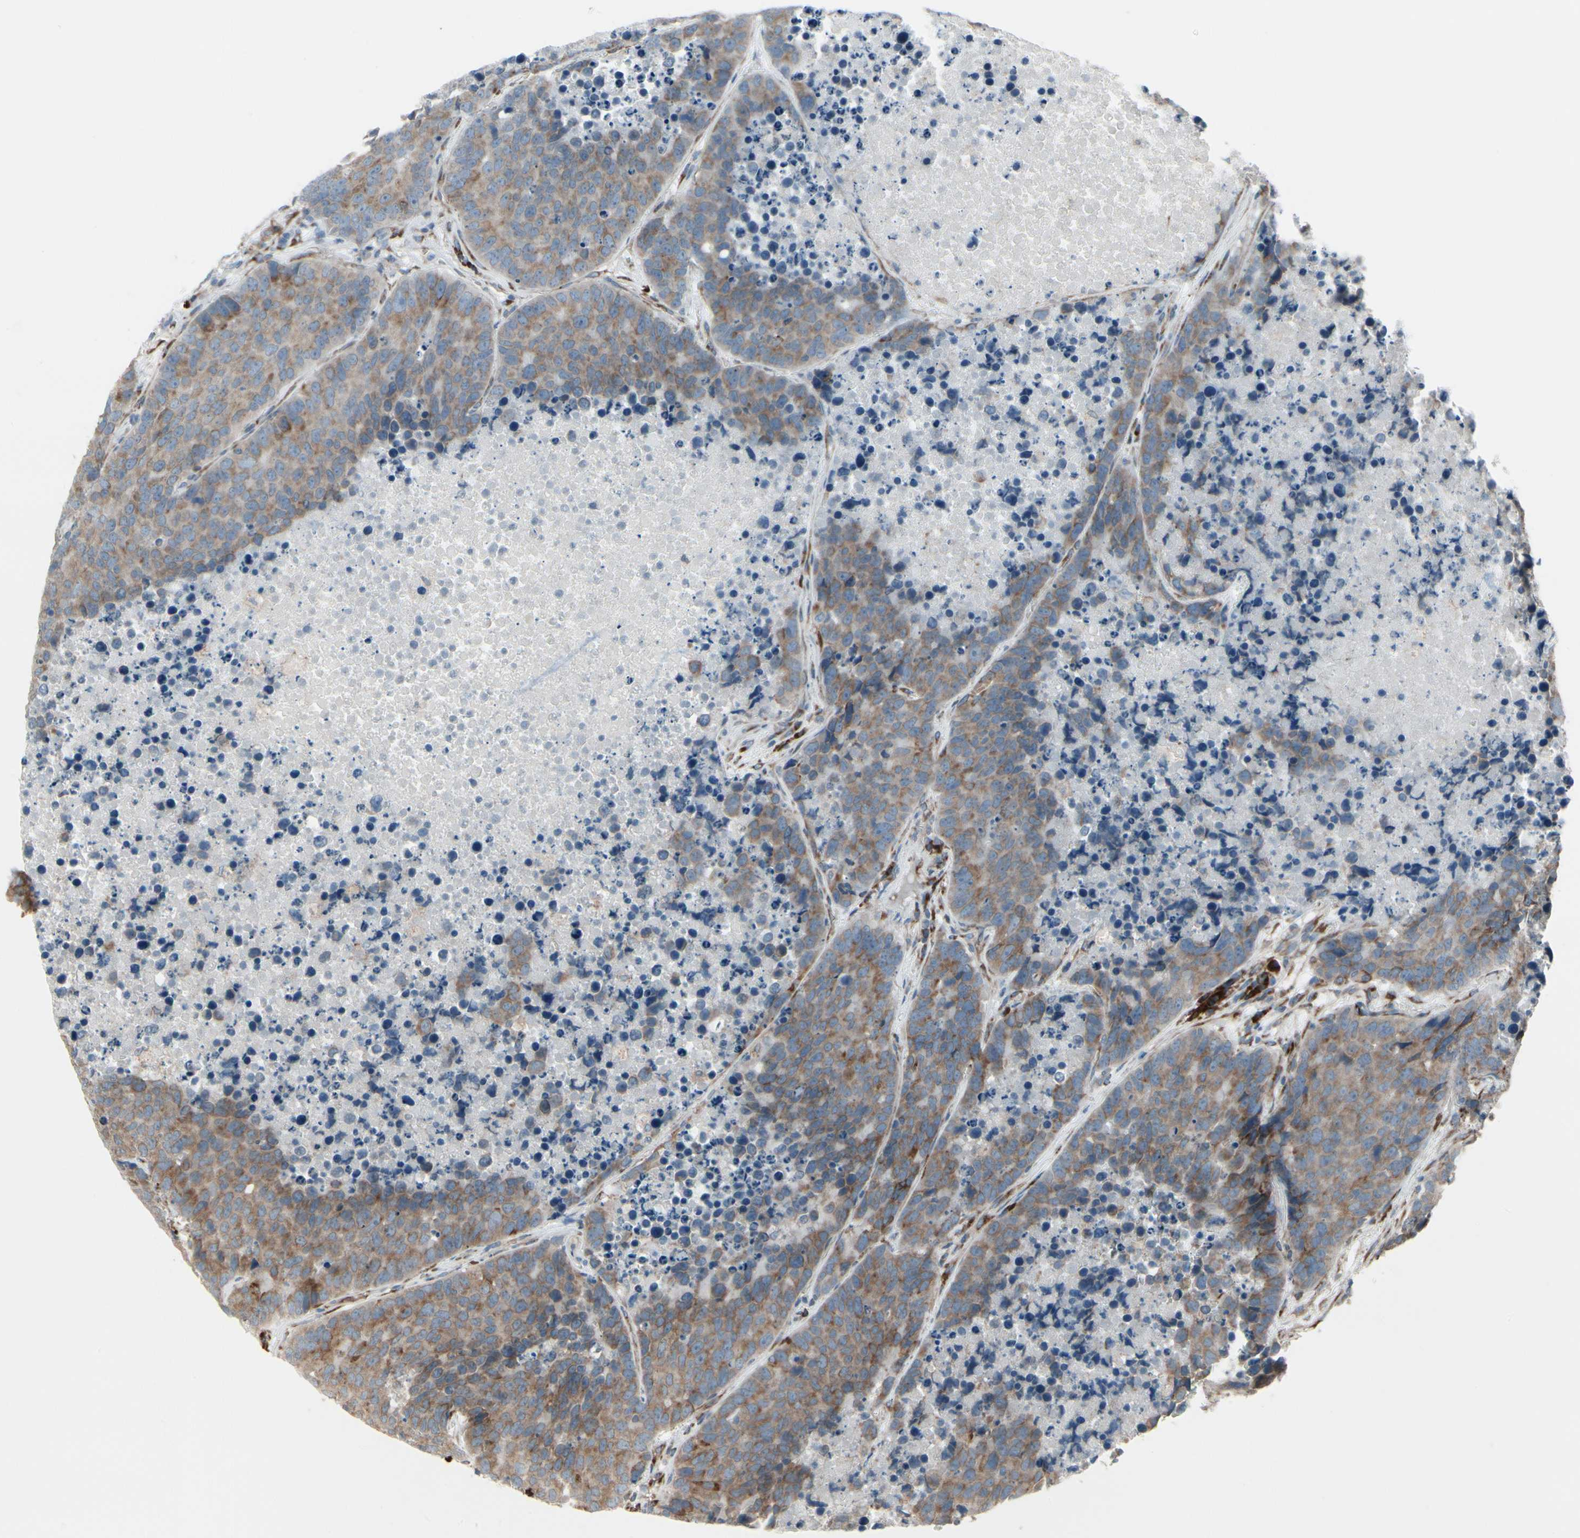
{"staining": {"intensity": "weak", "quantity": ">75%", "location": "cytoplasmic/membranous"}, "tissue": "carcinoid", "cell_type": "Tumor cells", "image_type": "cancer", "snomed": [{"axis": "morphology", "description": "Carcinoid, malignant, NOS"}, {"axis": "topography", "description": "Lung"}], "caption": "Protein analysis of carcinoid tissue shows weak cytoplasmic/membranous staining in about >75% of tumor cells.", "gene": "FNDC3A", "patient": {"sex": "male", "age": 60}}